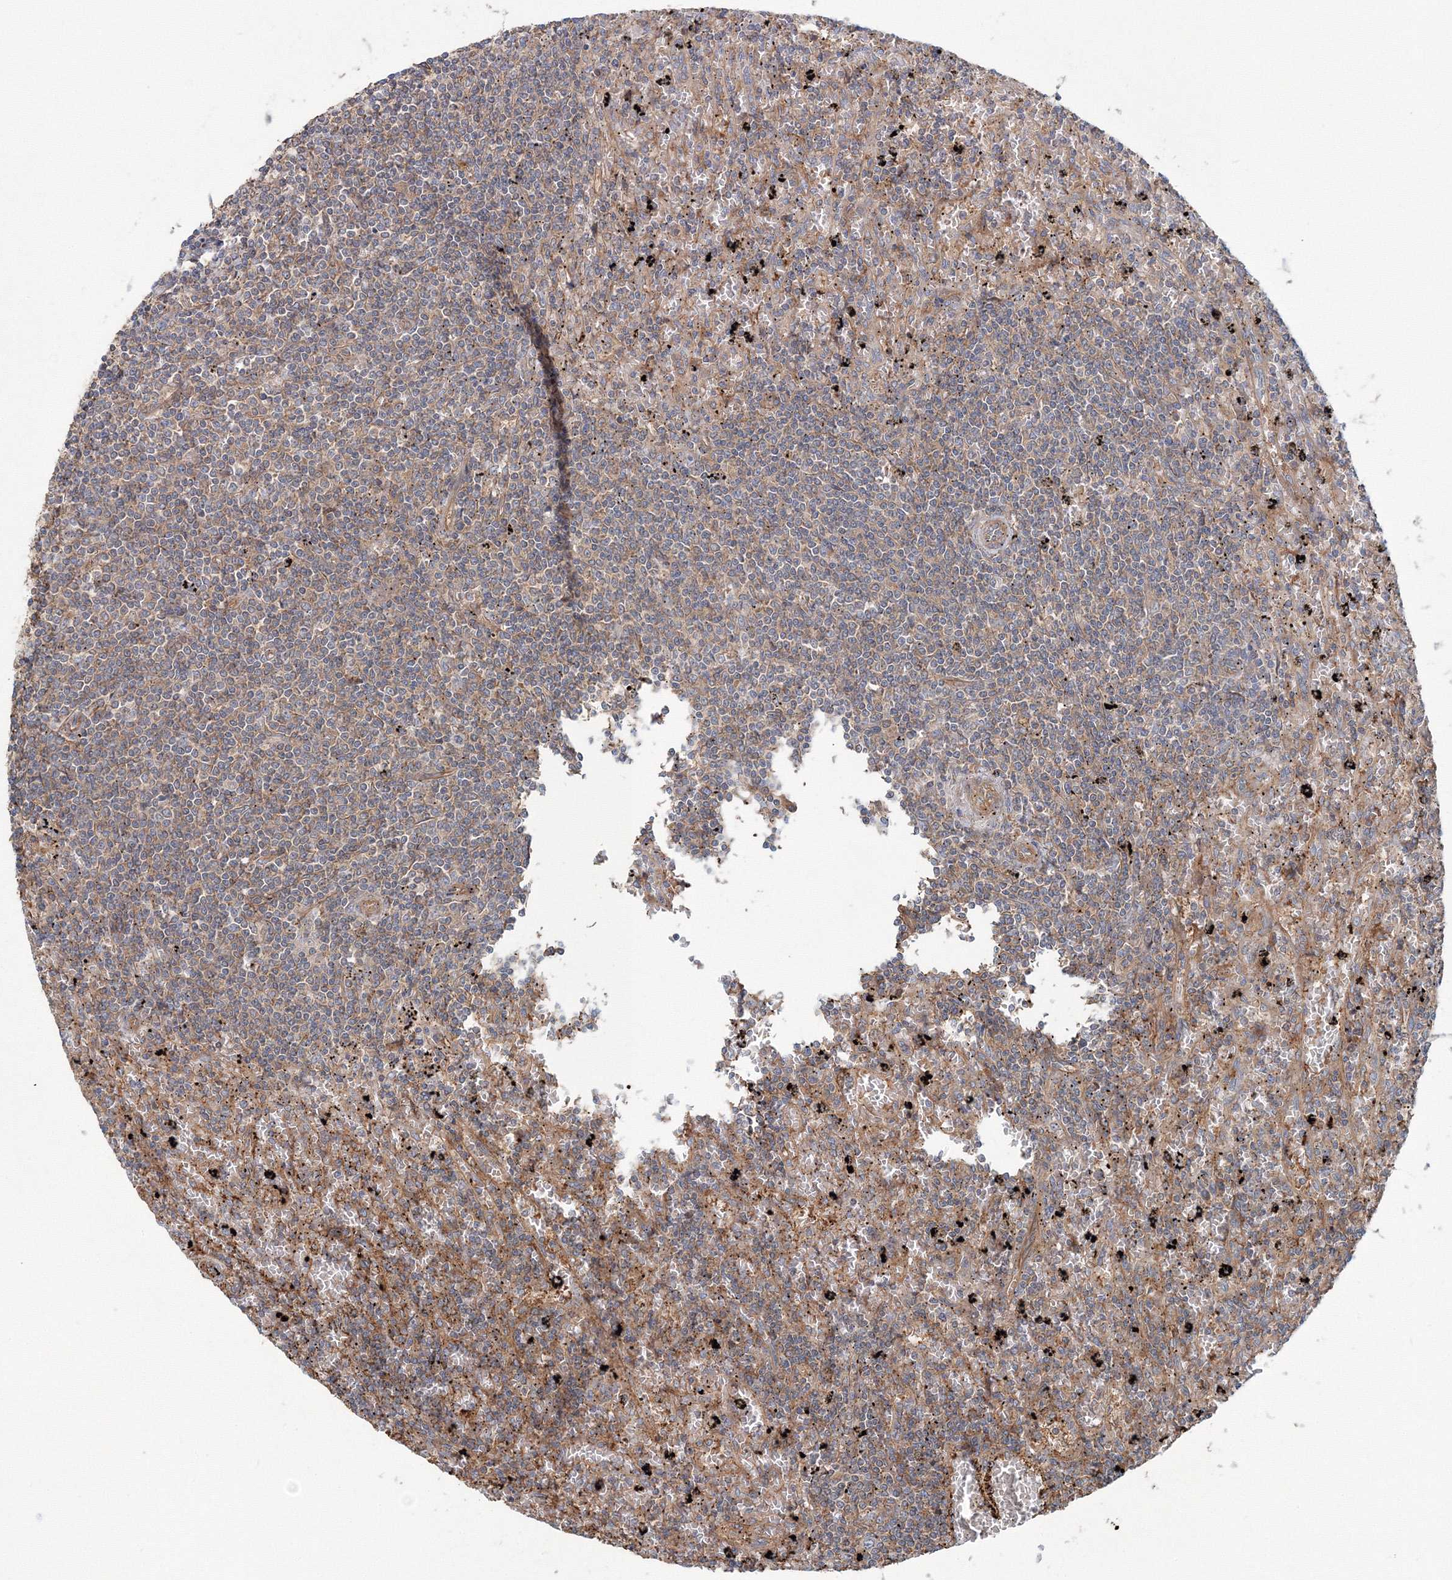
{"staining": {"intensity": "weak", "quantity": "<25%", "location": "cytoplasmic/membranous"}, "tissue": "lymphoma", "cell_type": "Tumor cells", "image_type": "cancer", "snomed": [{"axis": "morphology", "description": "Malignant lymphoma, non-Hodgkin's type, Low grade"}, {"axis": "topography", "description": "Spleen"}], "caption": "Tumor cells show no significant staining in malignant lymphoma, non-Hodgkin's type (low-grade).", "gene": "EXOC1", "patient": {"sex": "male", "age": 76}}